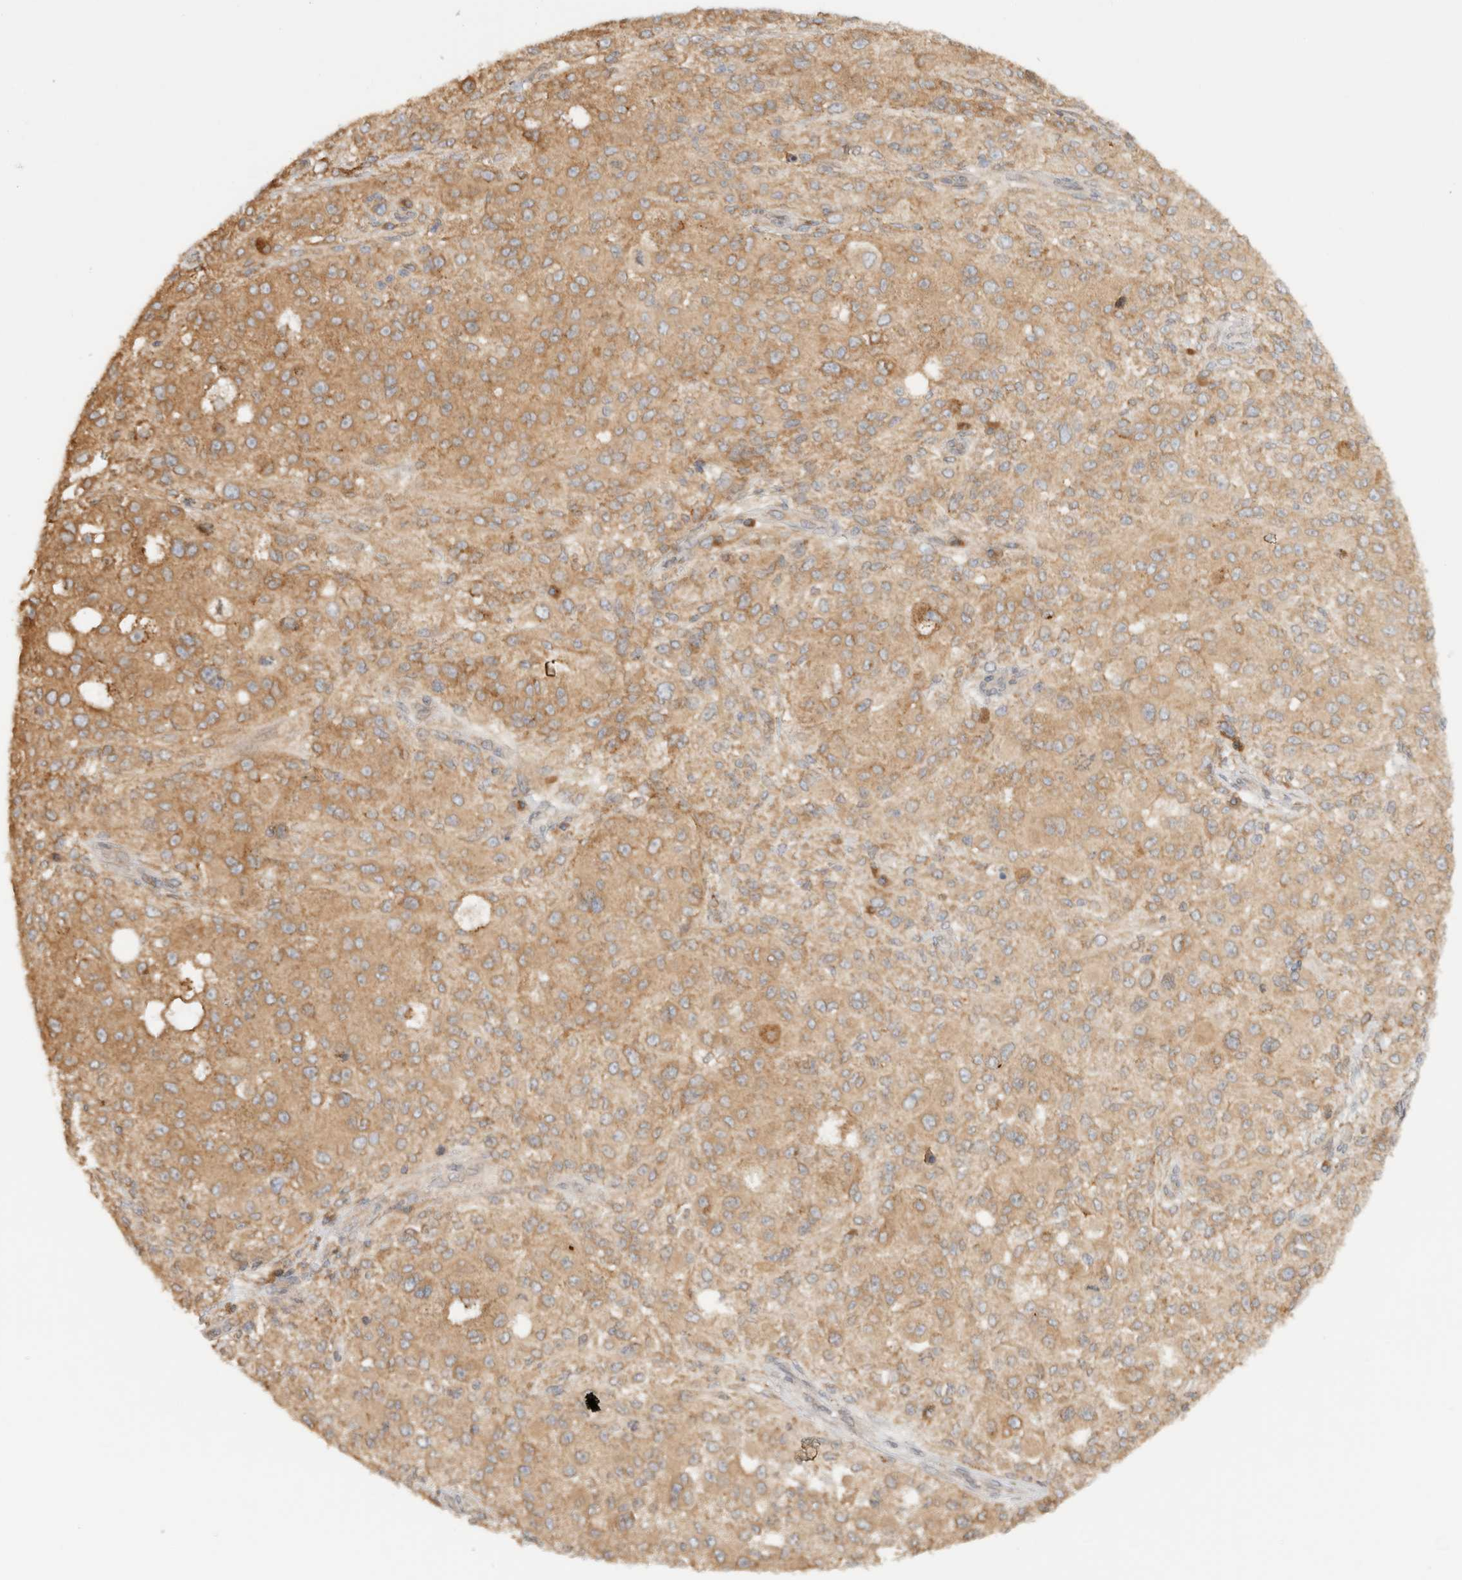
{"staining": {"intensity": "moderate", "quantity": ">75%", "location": "cytoplasmic/membranous"}, "tissue": "melanoma", "cell_type": "Tumor cells", "image_type": "cancer", "snomed": [{"axis": "morphology", "description": "Necrosis, NOS"}, {"axis": "morphology", "description": "Malignant melanoma, NOS"}, {"axis": "topography", "description": "Skin"}], "caption": "Protein expression analysis of melanoma displays moderate cytoplasmic/membranous positivity in about >75% of tumor cells. (brown staining indicates protein expression, while blue staining denotes nuclei).", "gene": "ARFGEF2", "patient": {"sex": "female", "age": 87}}